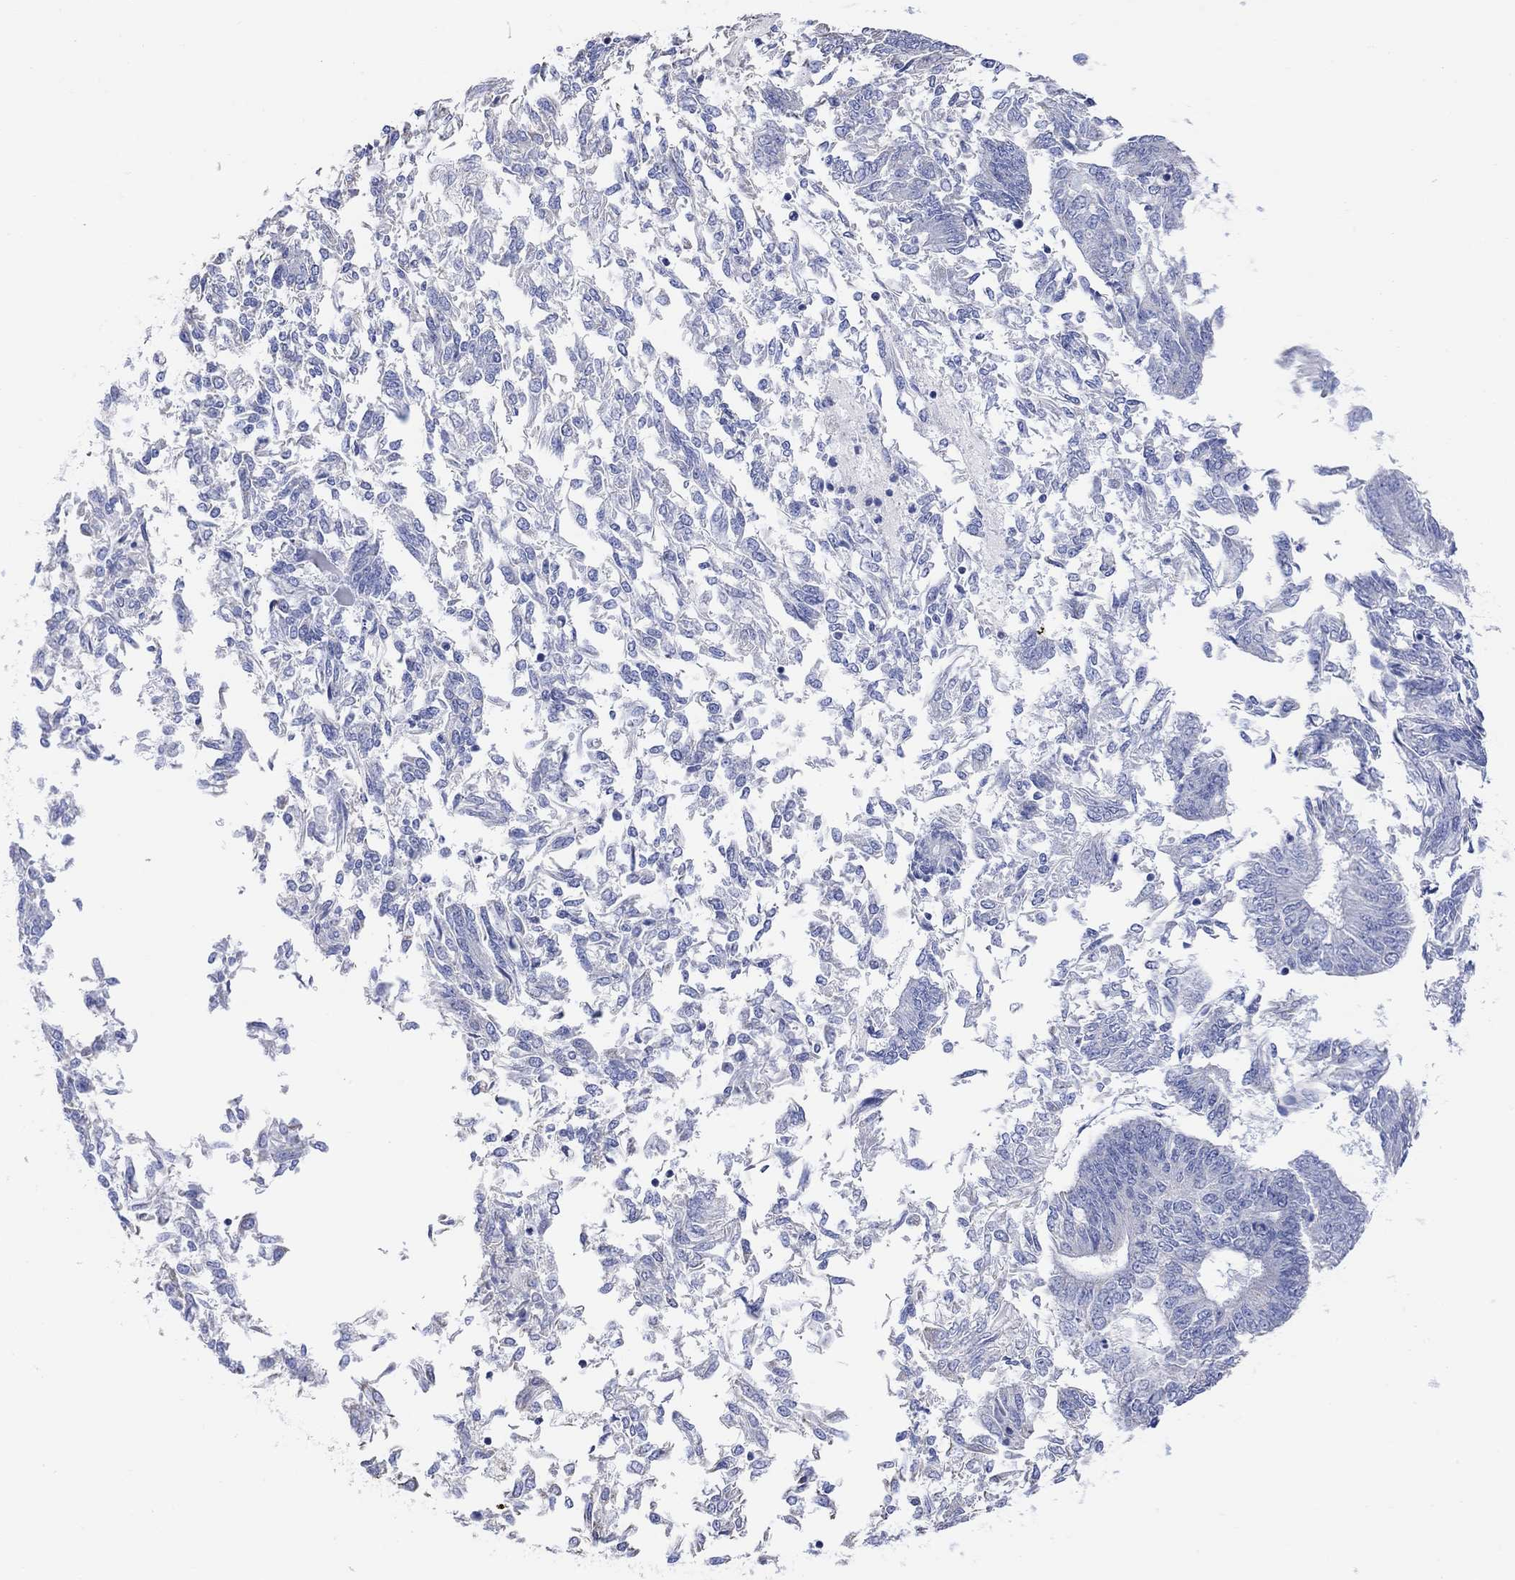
{"staining": {"intensity": "negative", "quantity": "none", "location": "none"}, "tissue": "endometrial cancer", "cell_type": "Tumor cells", "image_type": "cancer", "snomed": [{"axis": "morphology", "description": "Adenocarcinoma, NOS"}, {"axis": "topography", "description": "Endometrium"}], "caption": "The IHC histopathology image has no significant staining in tumor cells of endometrial adenocarcinoma tissue.", "gene": "SYT12", "patient": {"sex": "female", "age": 58}}